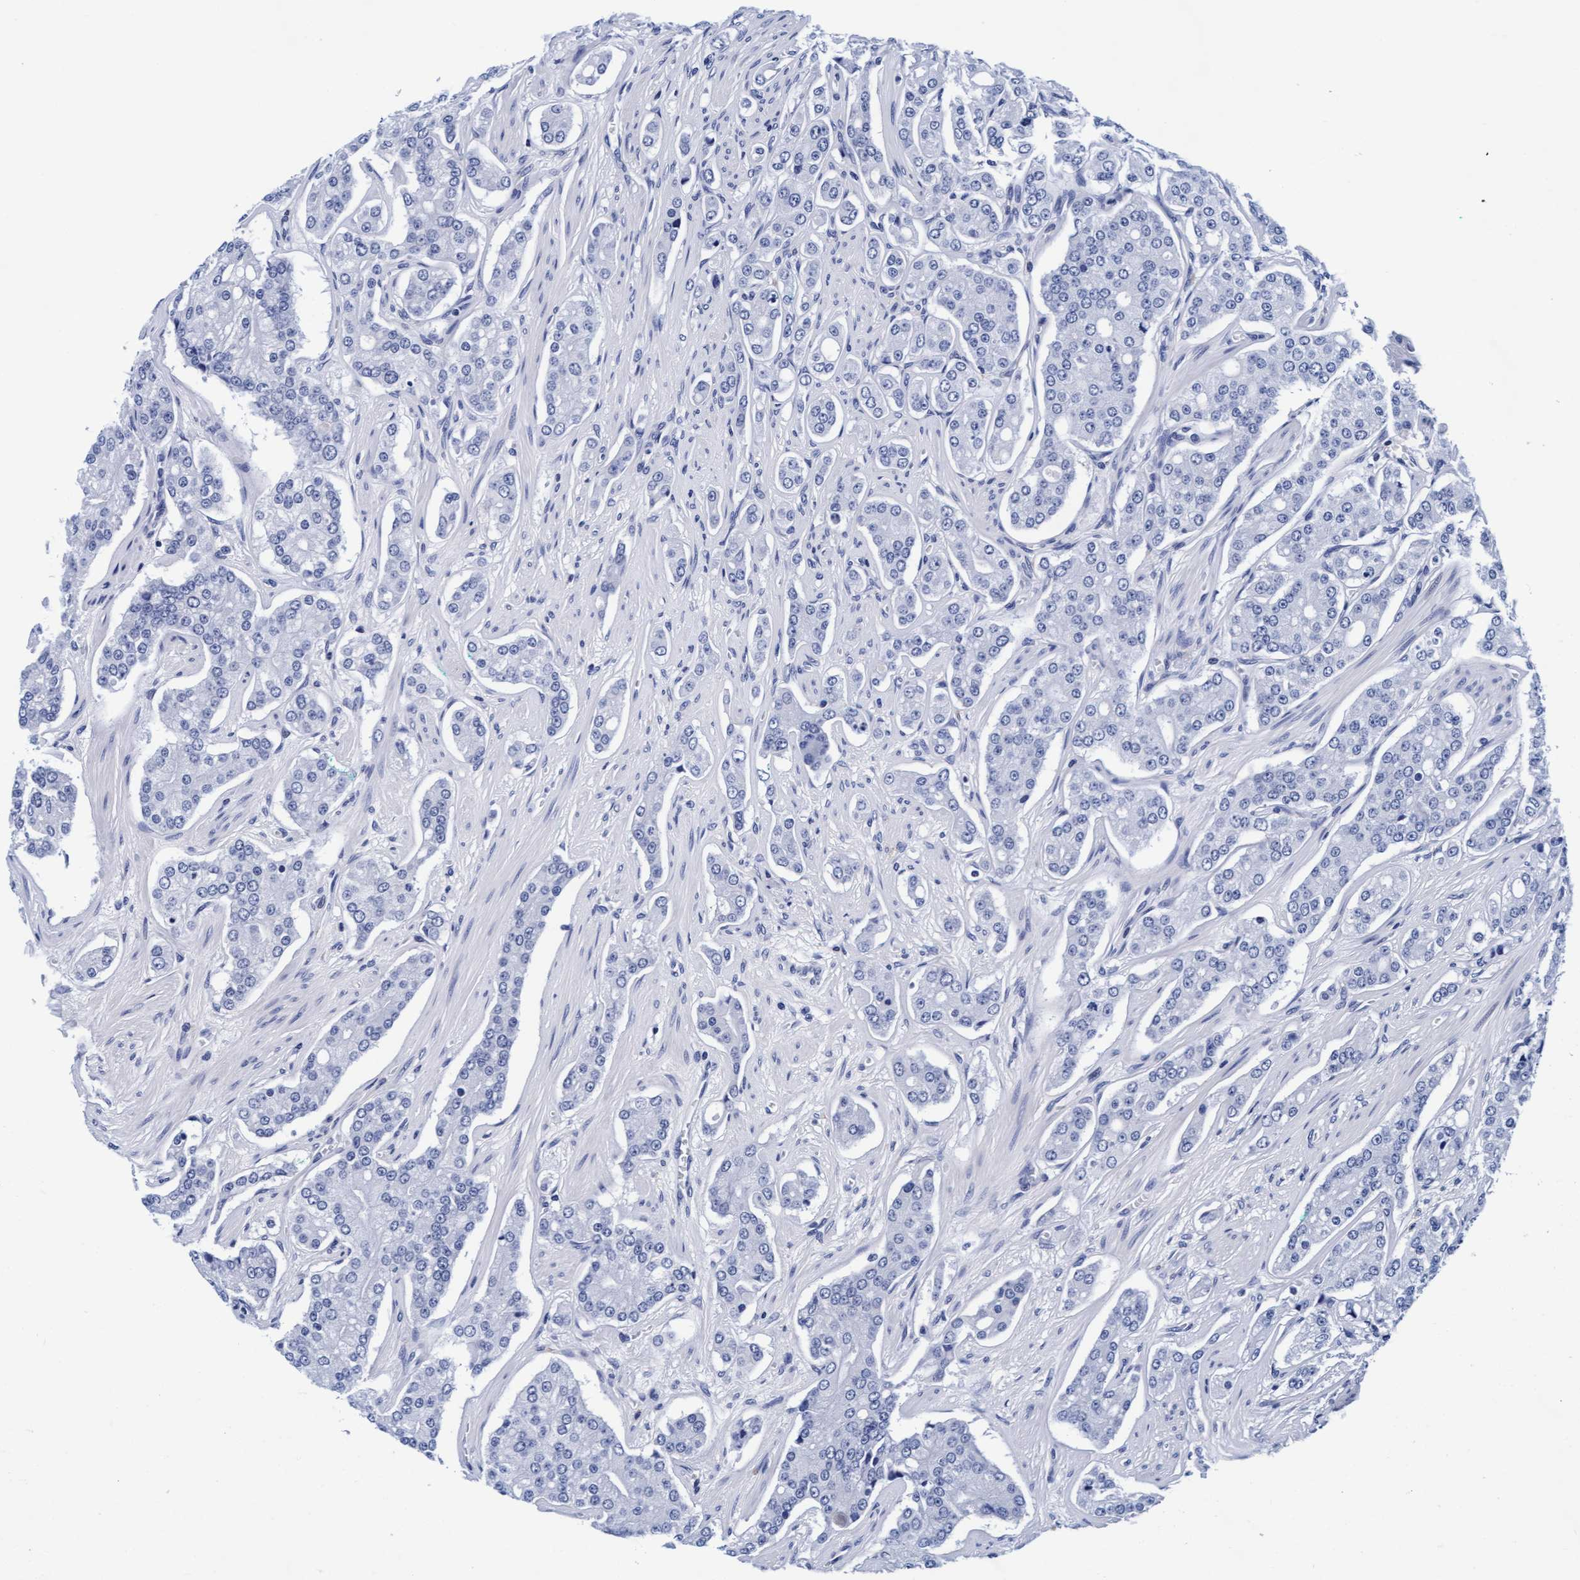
{"staining": {"intensity": "negative", "quantity": "none", "location": "none"}, "tissue": "prostate cancer", "cell_type": "Tumor cells", "image_type": "cancer", "snomed": [{"axis": "morphology", "description": "Adenocarcinoma, High grade"}, {"axis": "topography", "description": "Prostate"}], "caption": "IHC image of neoplastic tissue: human prostate cancer stained with DAB (3,3'-diaminobenzidine) reveals no significant protein positivity in tumor cells.", "gene": "ARSG", "patient": {"sex": "male", "age": 71}}